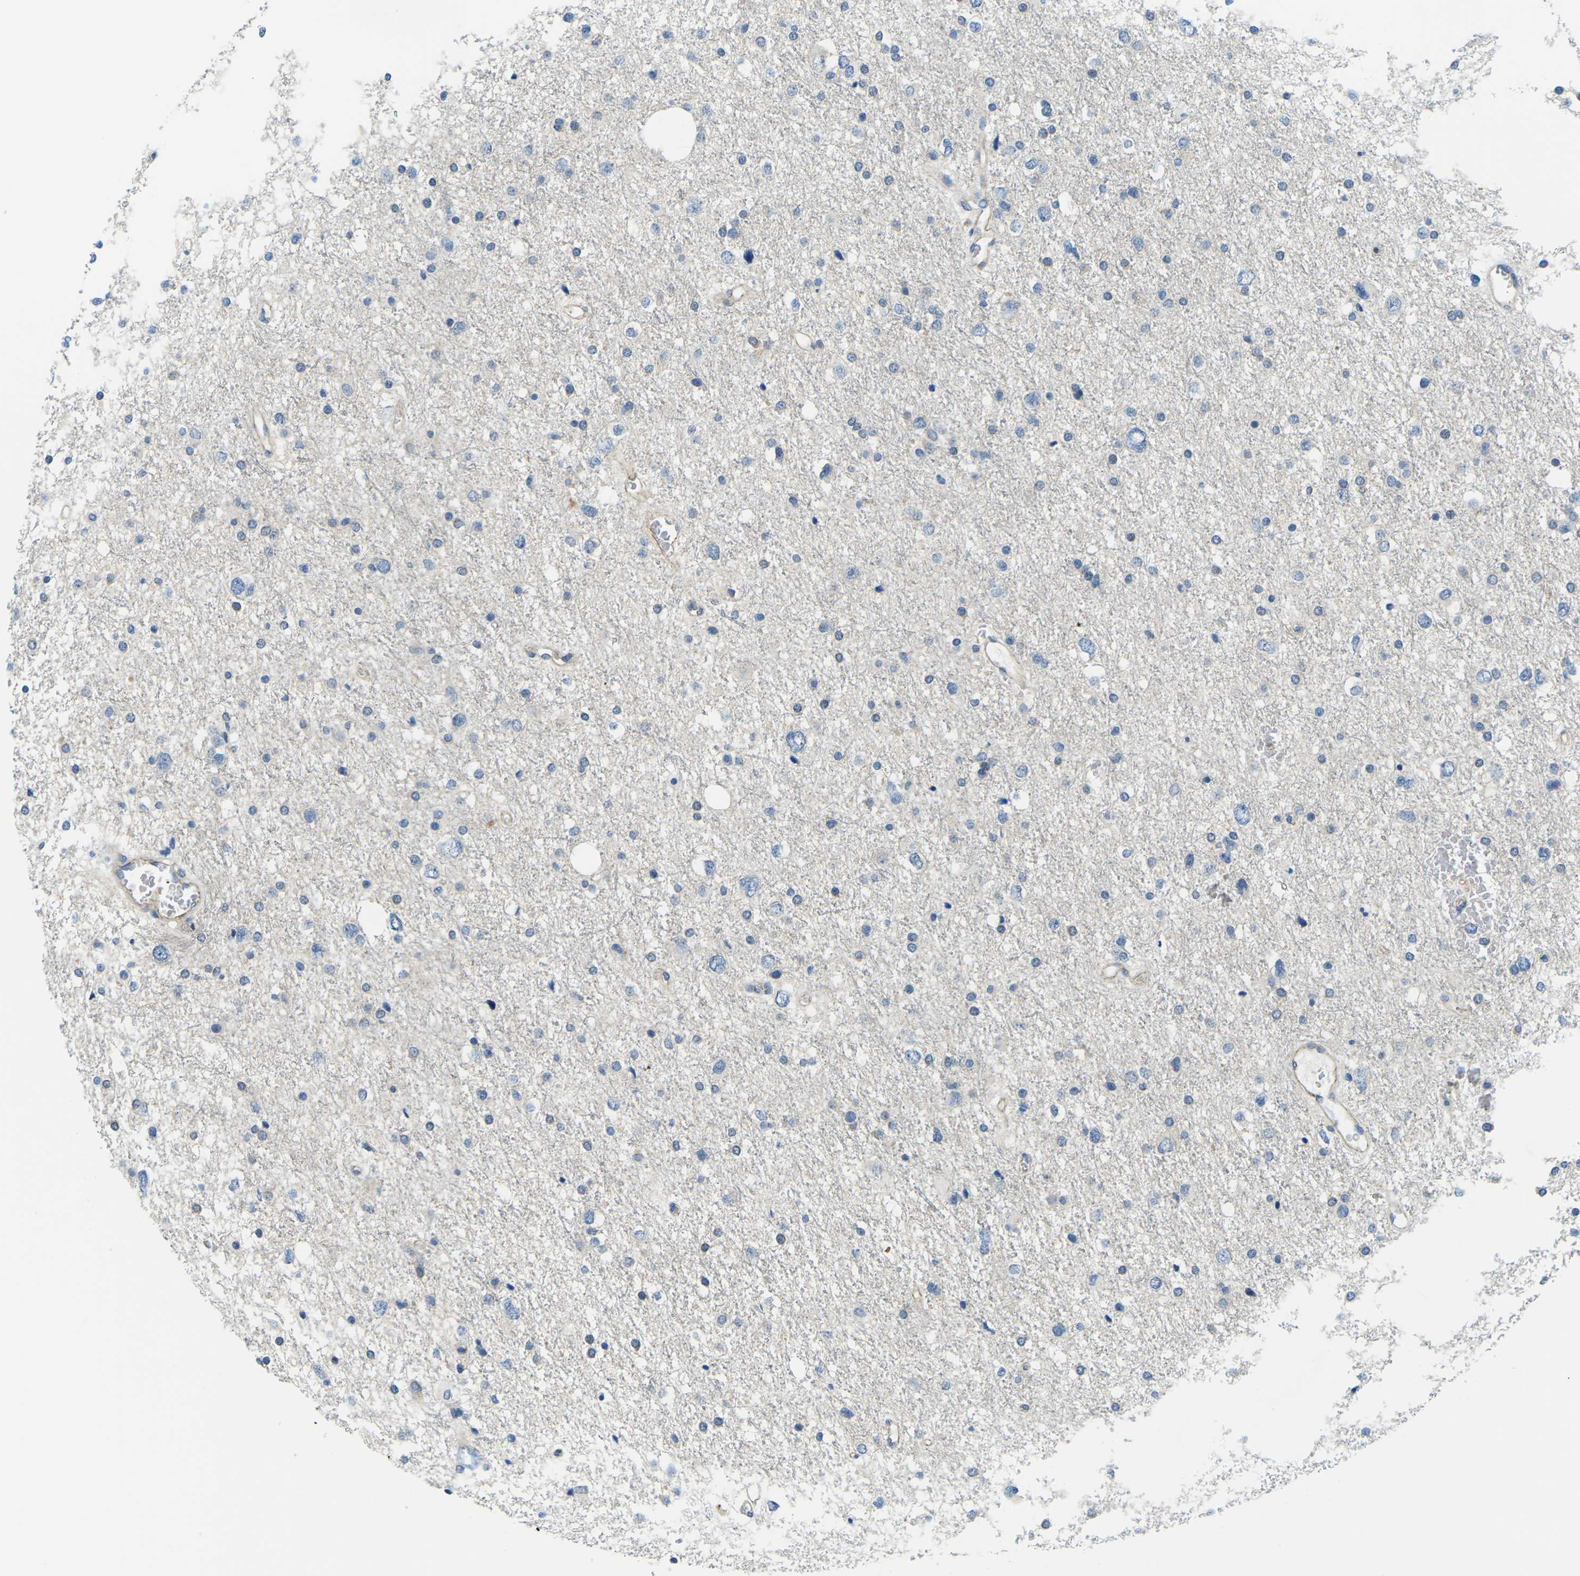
{"staining": {"intensity": "negative", "quantity": "none", "location": "none"}, "tissue": "glioma", "cell_type": "Tumor cells", "image_type": "cancer", "snomed": [{"axis": "morphology", "description": "Glioma, malignant, Low grade"}, {"axis": "topography", "description": "Brain"}], "caption": "IHC micrograph of neoplastic tissue: glioma stained with DAB shows no significant protein staining in tumor cells.", "gene": "CTNND1", "patient": {"sex": "female", "age": 37}}